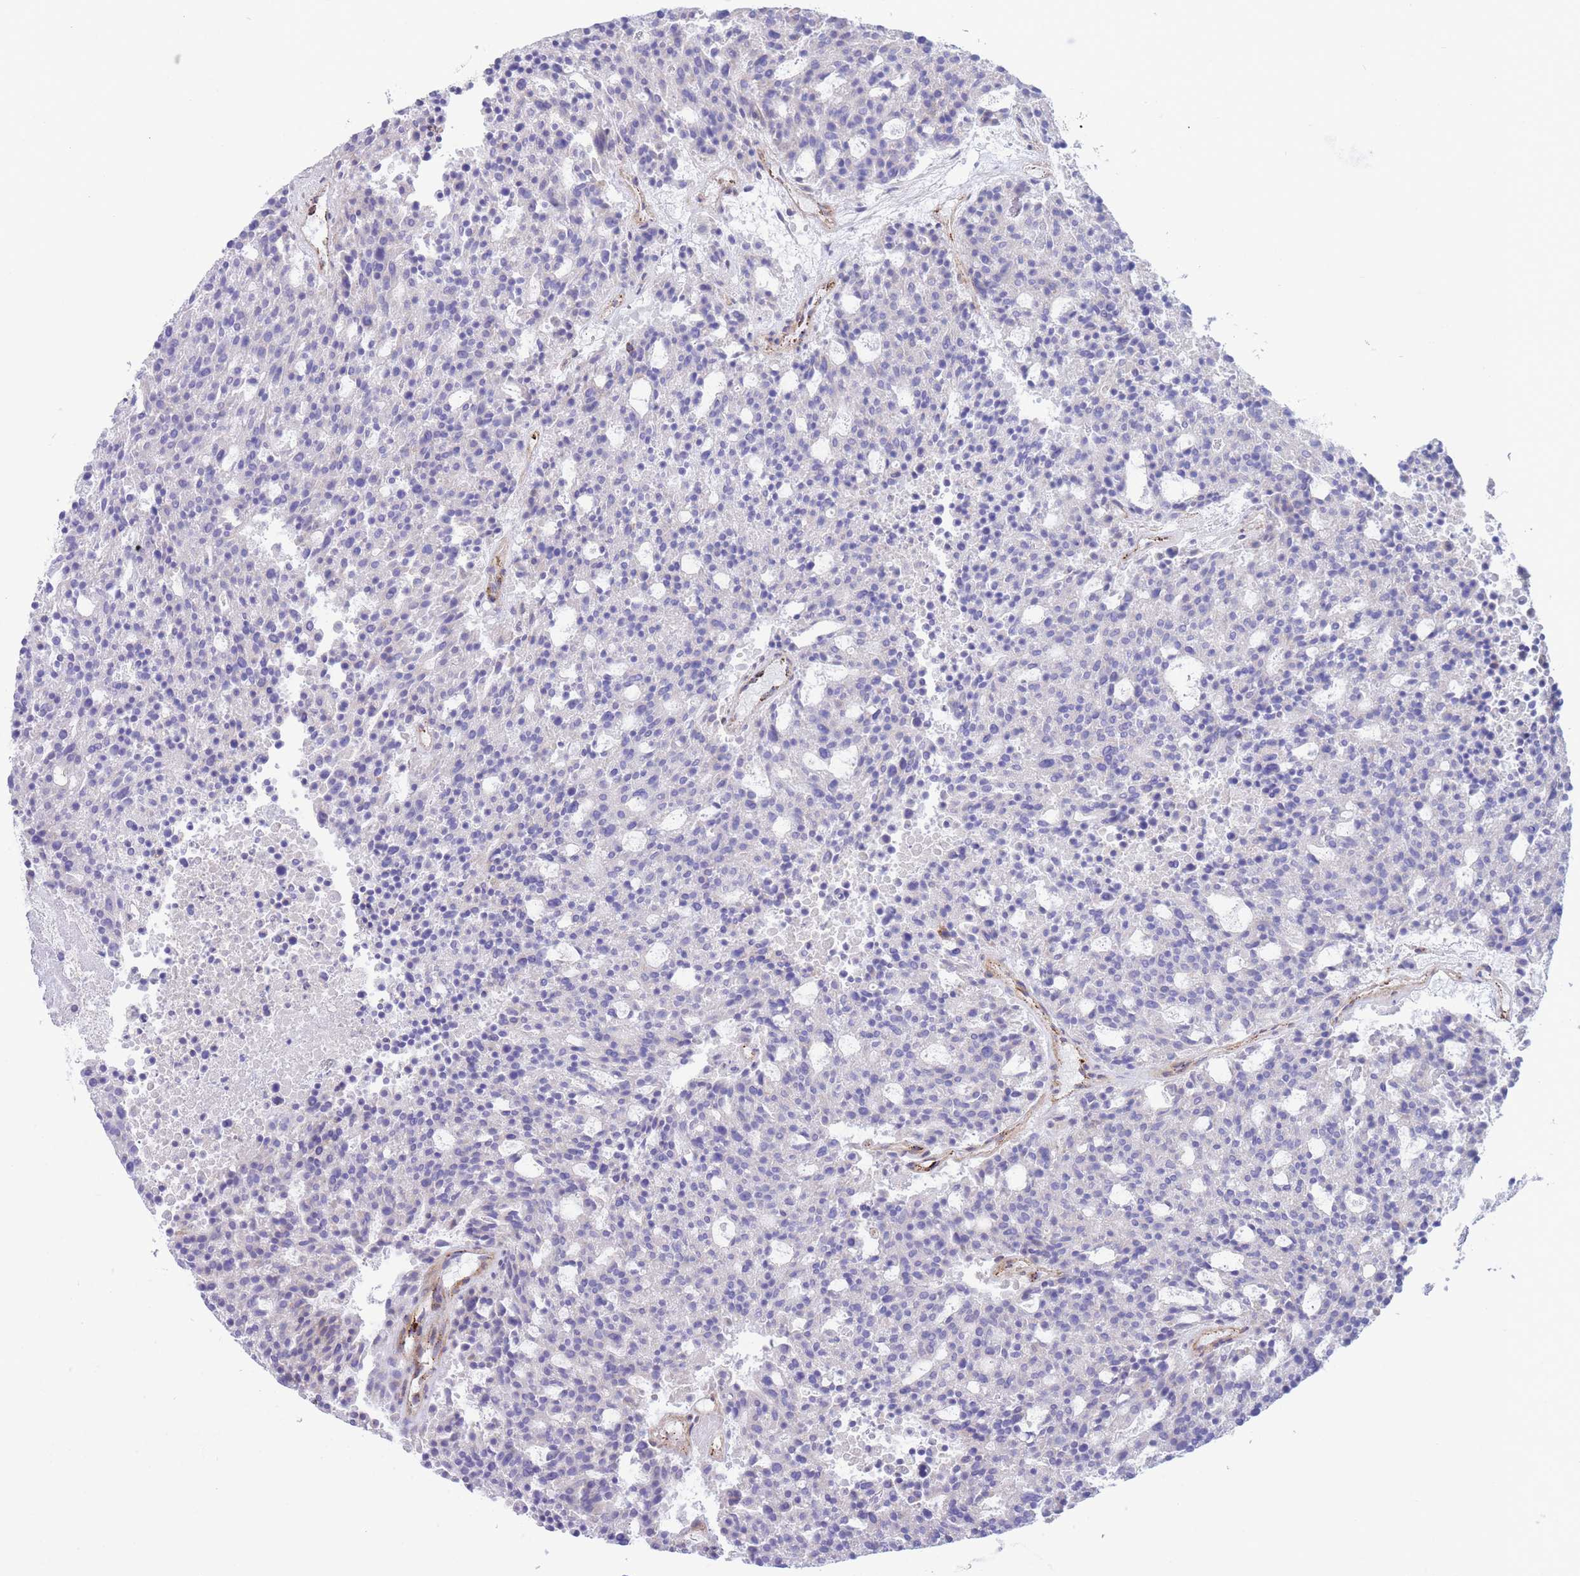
{"staining": {"intensity": "negative", "quantity": "none", "location": "none"}, "tissue": "carcinoid", "cell_type": "Tumor cells", "image_type": "cancer", "snomed": [{"axis": "morphology", "description": "Carcinoid, malignant, NOS"}, {"axis": "topography", "description": "Pancreas"}], "caption": "An image of human malignant carcinoid is negative for staining in tumor cells.", "gene": "DET1", "patient": {"sex": "female", "age": 54}}